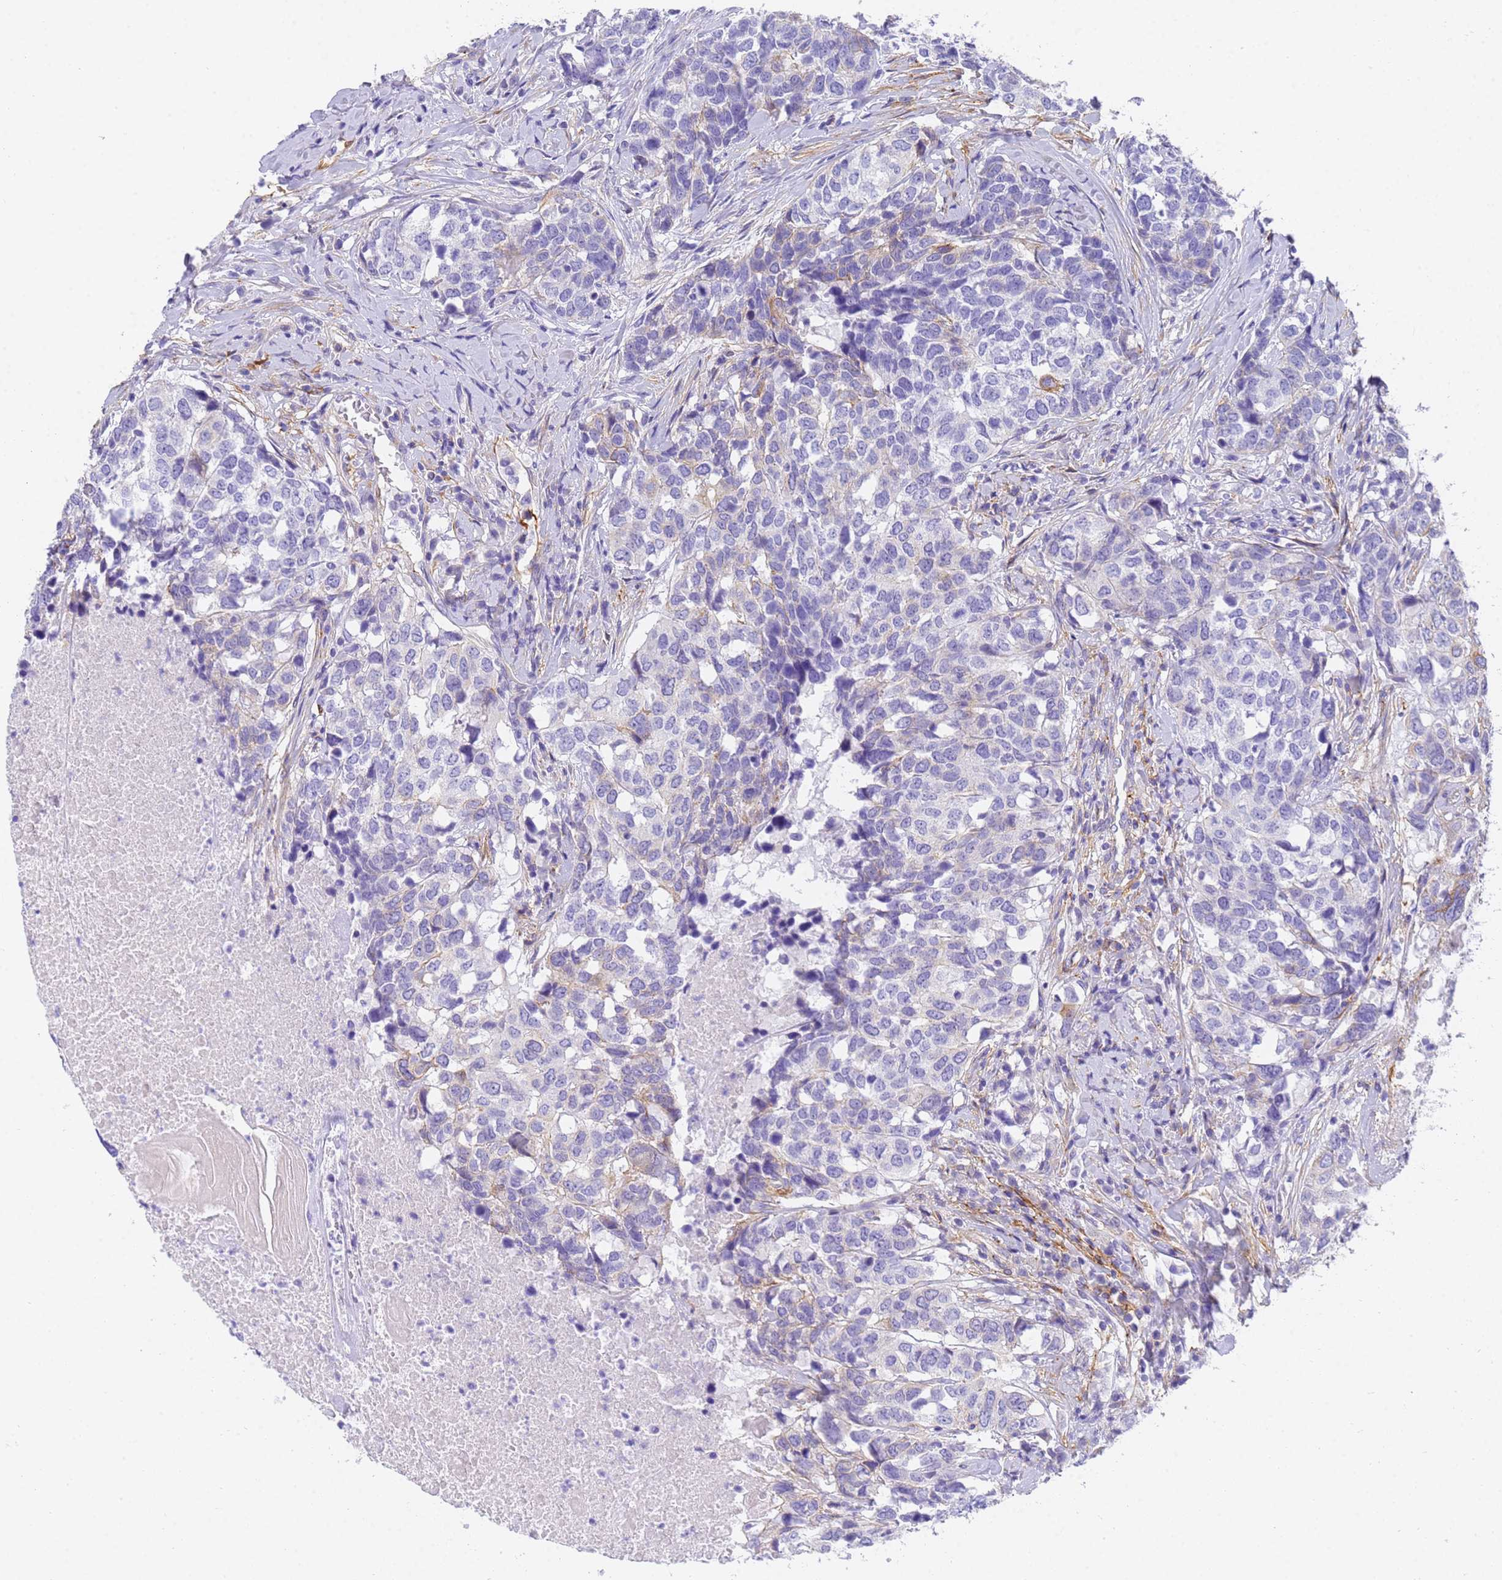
{"staining": {"intensity": "moderate", "quantity": "<25%", "location": "cytoplasmic/membranous"}, "tissue": "head and neck cancer", "cell_type": "Tumor cells", "image_type": "cancer", "snomed": [{"axis": "morphology", "description": "Squamous cell carcinoma, NOS"}, {"axis": "topography", "description": "Head-Neck"}], "caption": "Head and neck squamous cell carcinoma stained with a protein marker shows moderate staining in tumor cells.", "gene": "MVB12A", "patient": {"sex": "male", "age": 66}}